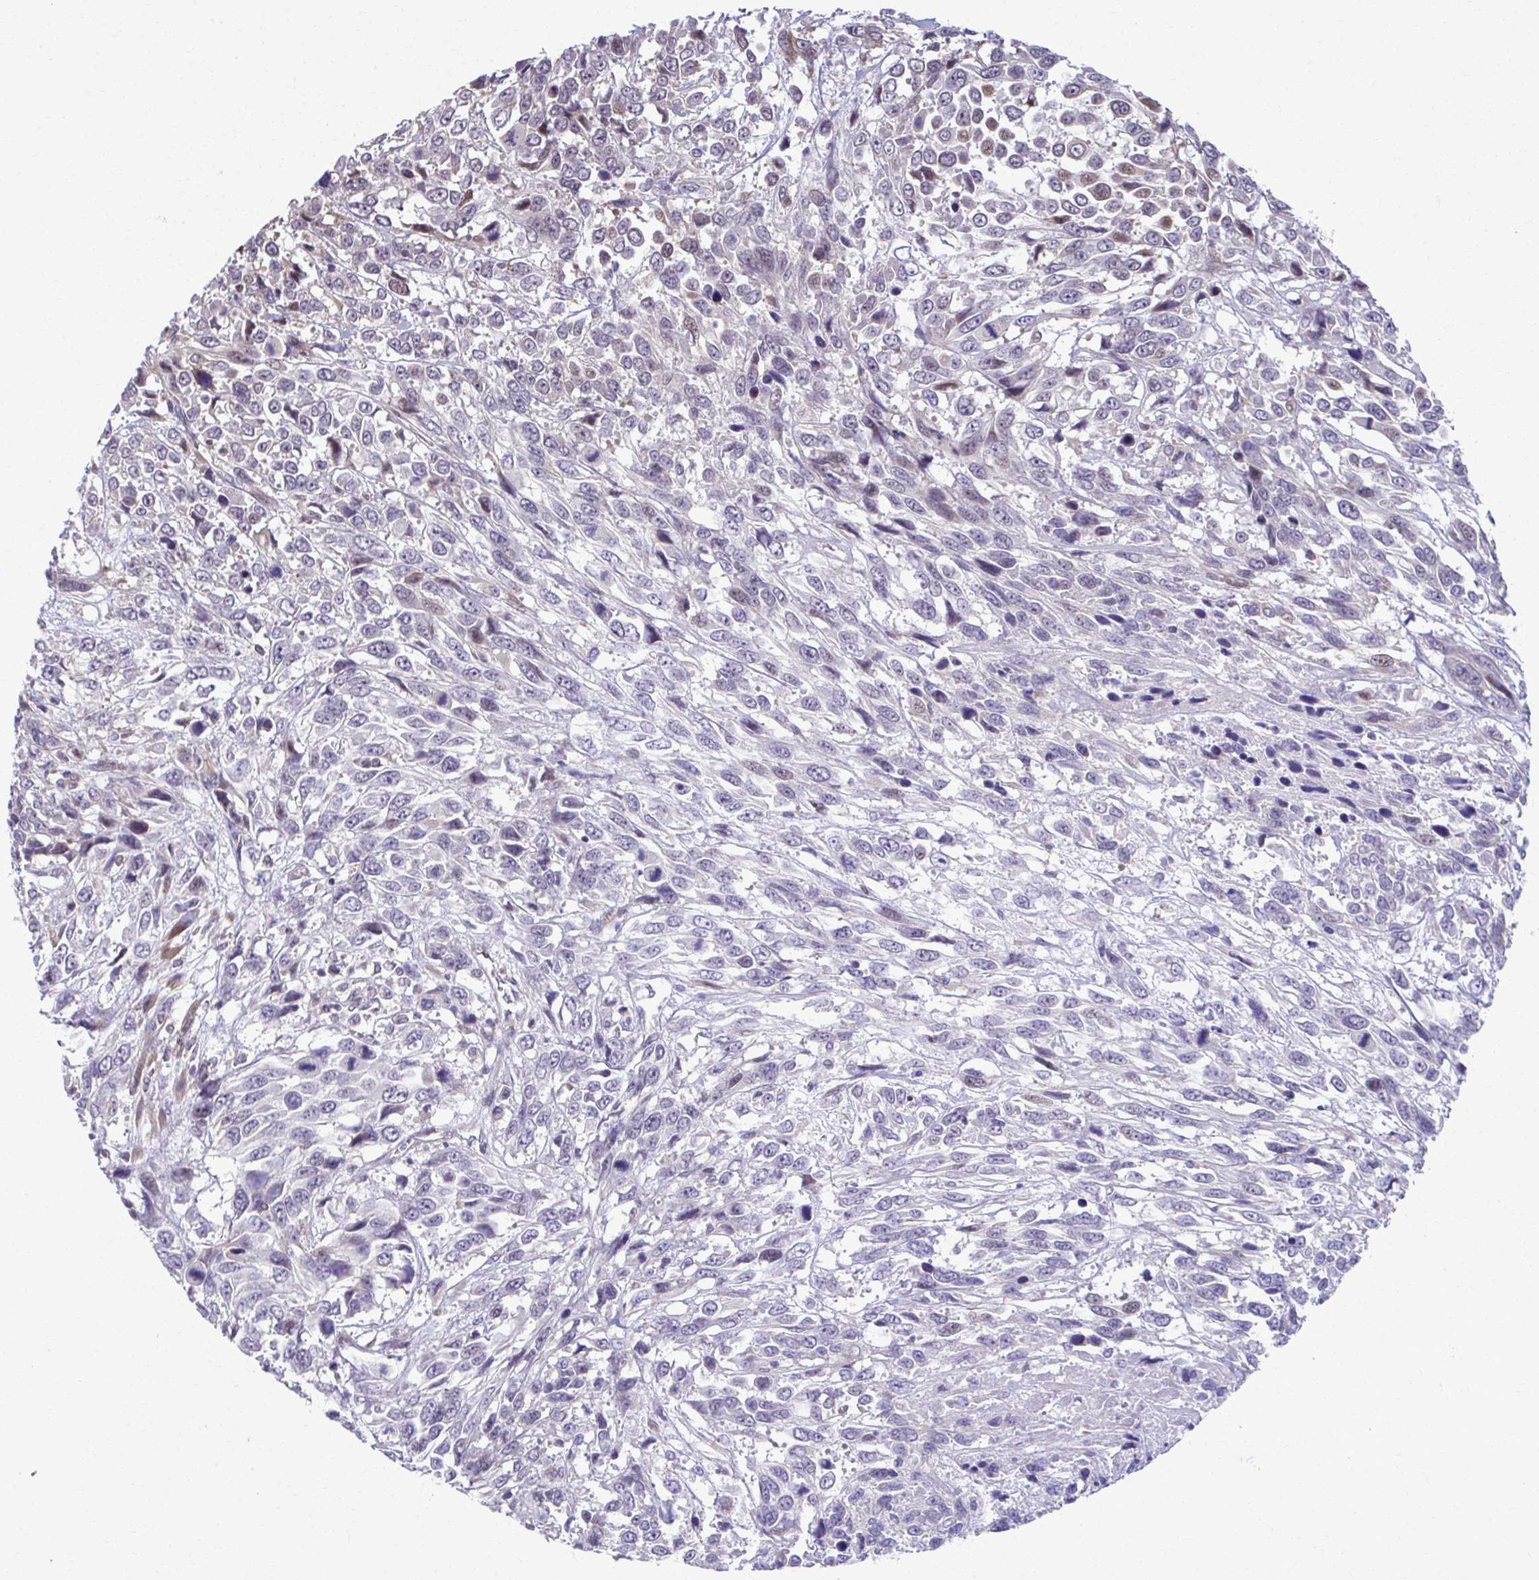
{"staining": {"intensity": "moderate", "quantity": "<25%", "location": "nuclear"}, "tissue": "urothelial cancer", "cell_type": "Tumor cells", "image_type": "cancer", "snomed": [{"axis": "morphology", "description": "Urothelial carcinoma, High grade"}, {"axis": "topography", "description": "Urinary bladder"}], "caption": "Moderate nuclear expression is appreciated in about <25% of tumor cells in urothelial cancer. Ihc stains the protein of interest in brown and the nuclei are stained blue.", "gene": "MAF1", "patient": {"sex": "female", "age": 70}}